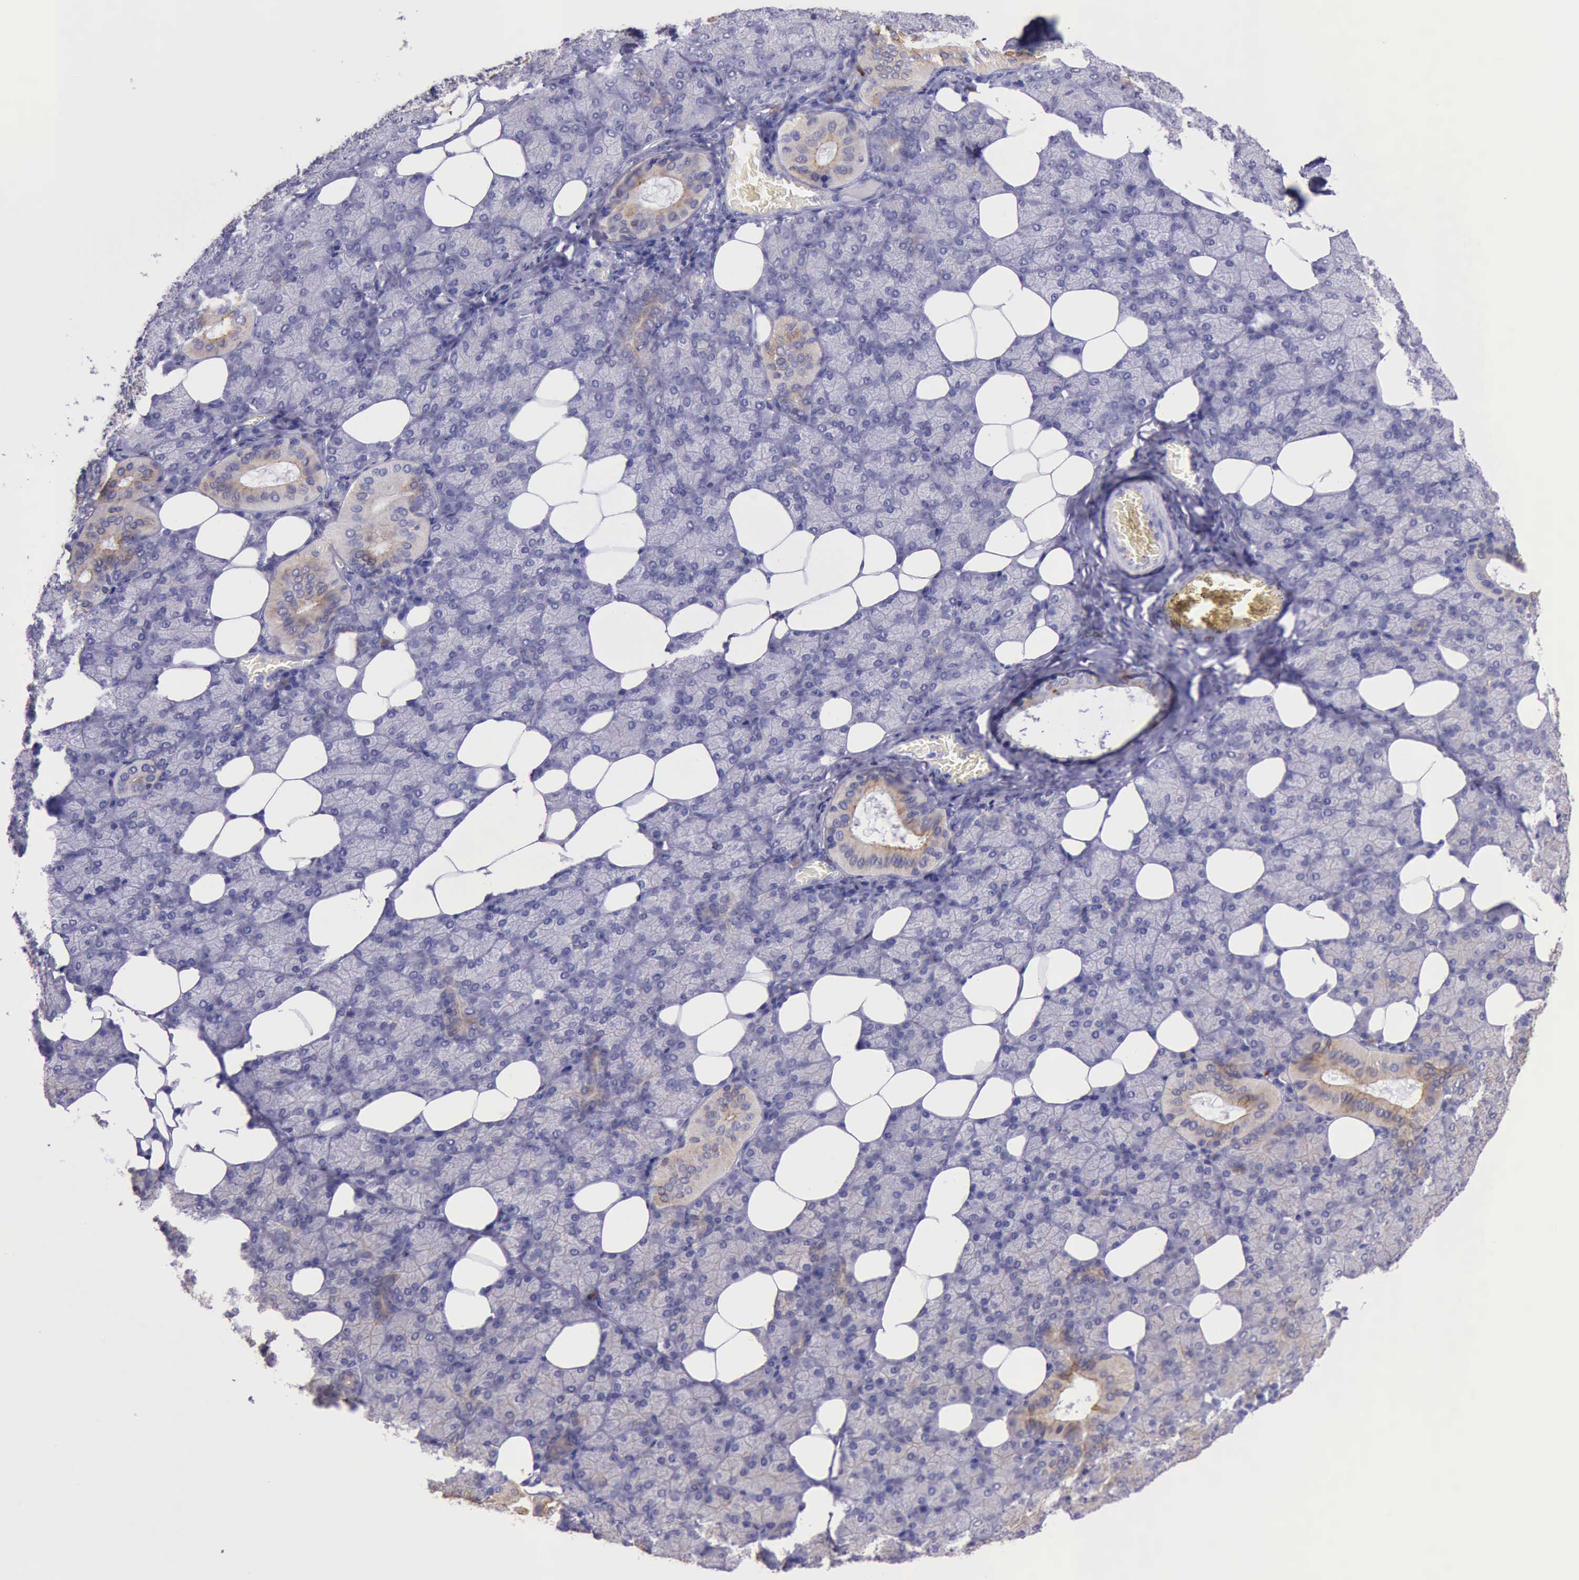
{"staining": {"intensity": "moderate", "quantity": "<25%", "location": "cytoplasmic/membranous"}, "tissue": "salivary gland", "cell_type": "Glandular cells", "image_type": "normal", "snomed": [{"axis": "morphology", "description": "Normal tissue, NOS"}, {"axis": "topography", "description": "Lymph node"}, {"axis": "topography", "description": "Salivary gland"}], "caption": "Normal salivary gland reveals moderate cytoplasmic/membranous expression in approximately <25% of glandular cells, visualized by immunohistochemistry. The protein is shown in brown color, while the nuclei are stained blue.", "gene": "KRT8", "patient": {"sex": "male", "age": 8}}